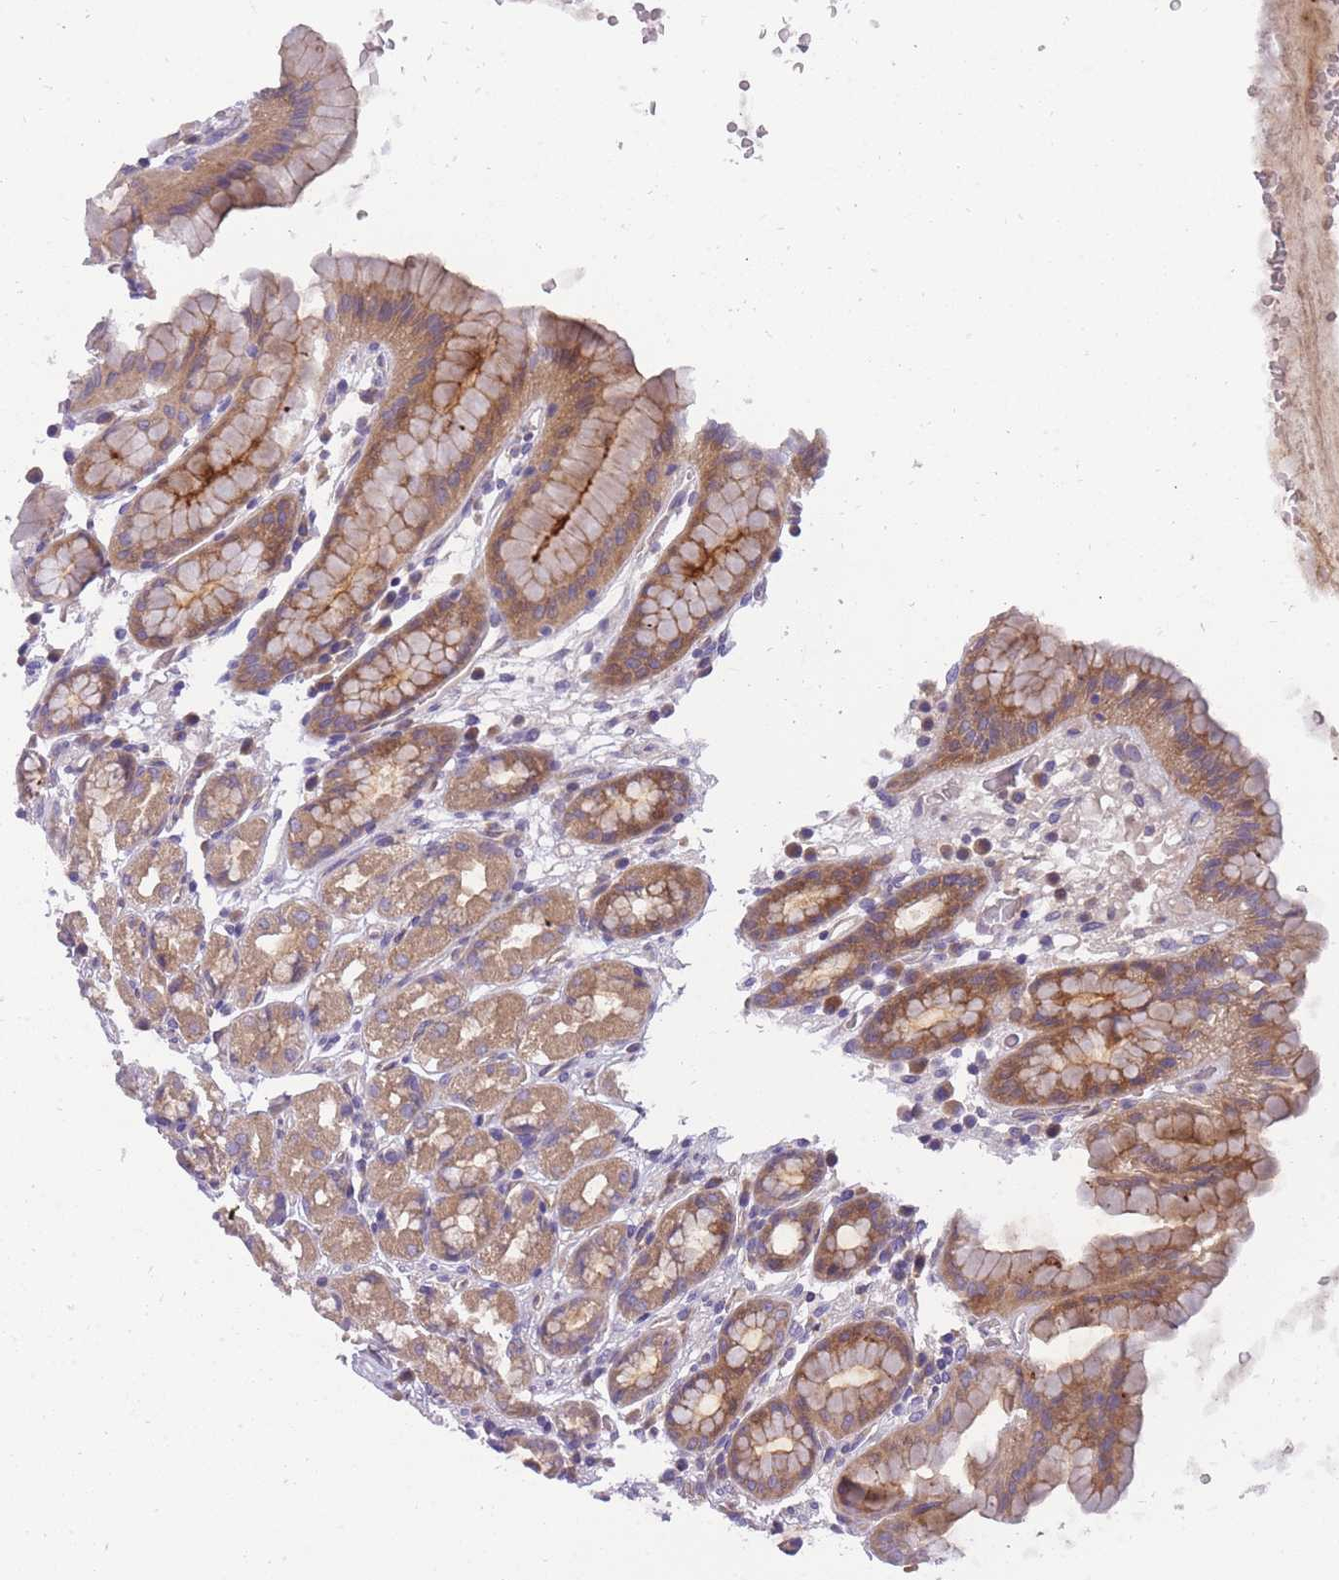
{"staining": {"intensity": "moderate", "quantity": ">75%", "location": "cytoplasmic/membranous"}, "tissue": "stomach", "cell_type": "Glandular cells", "image_type": "normal", "snomed": [{"axis": "morphology", "description": "Normal tissue, NOS"}, {"axis": "topography", "description": "Stomach, upper"}, {"axis": "topography", "description": "Stomach, lower"}, {"axis": "topography", "description": "Small intestine"}], "caption": "Stomach stained for a protein shows moderate cytoplasmic/membranous positivity in glandular cells. (DAB IHC with brightfield microscopy, high magnification).", "gene": "CRYGN", "patient": {"sex": "male", "age": 68}}